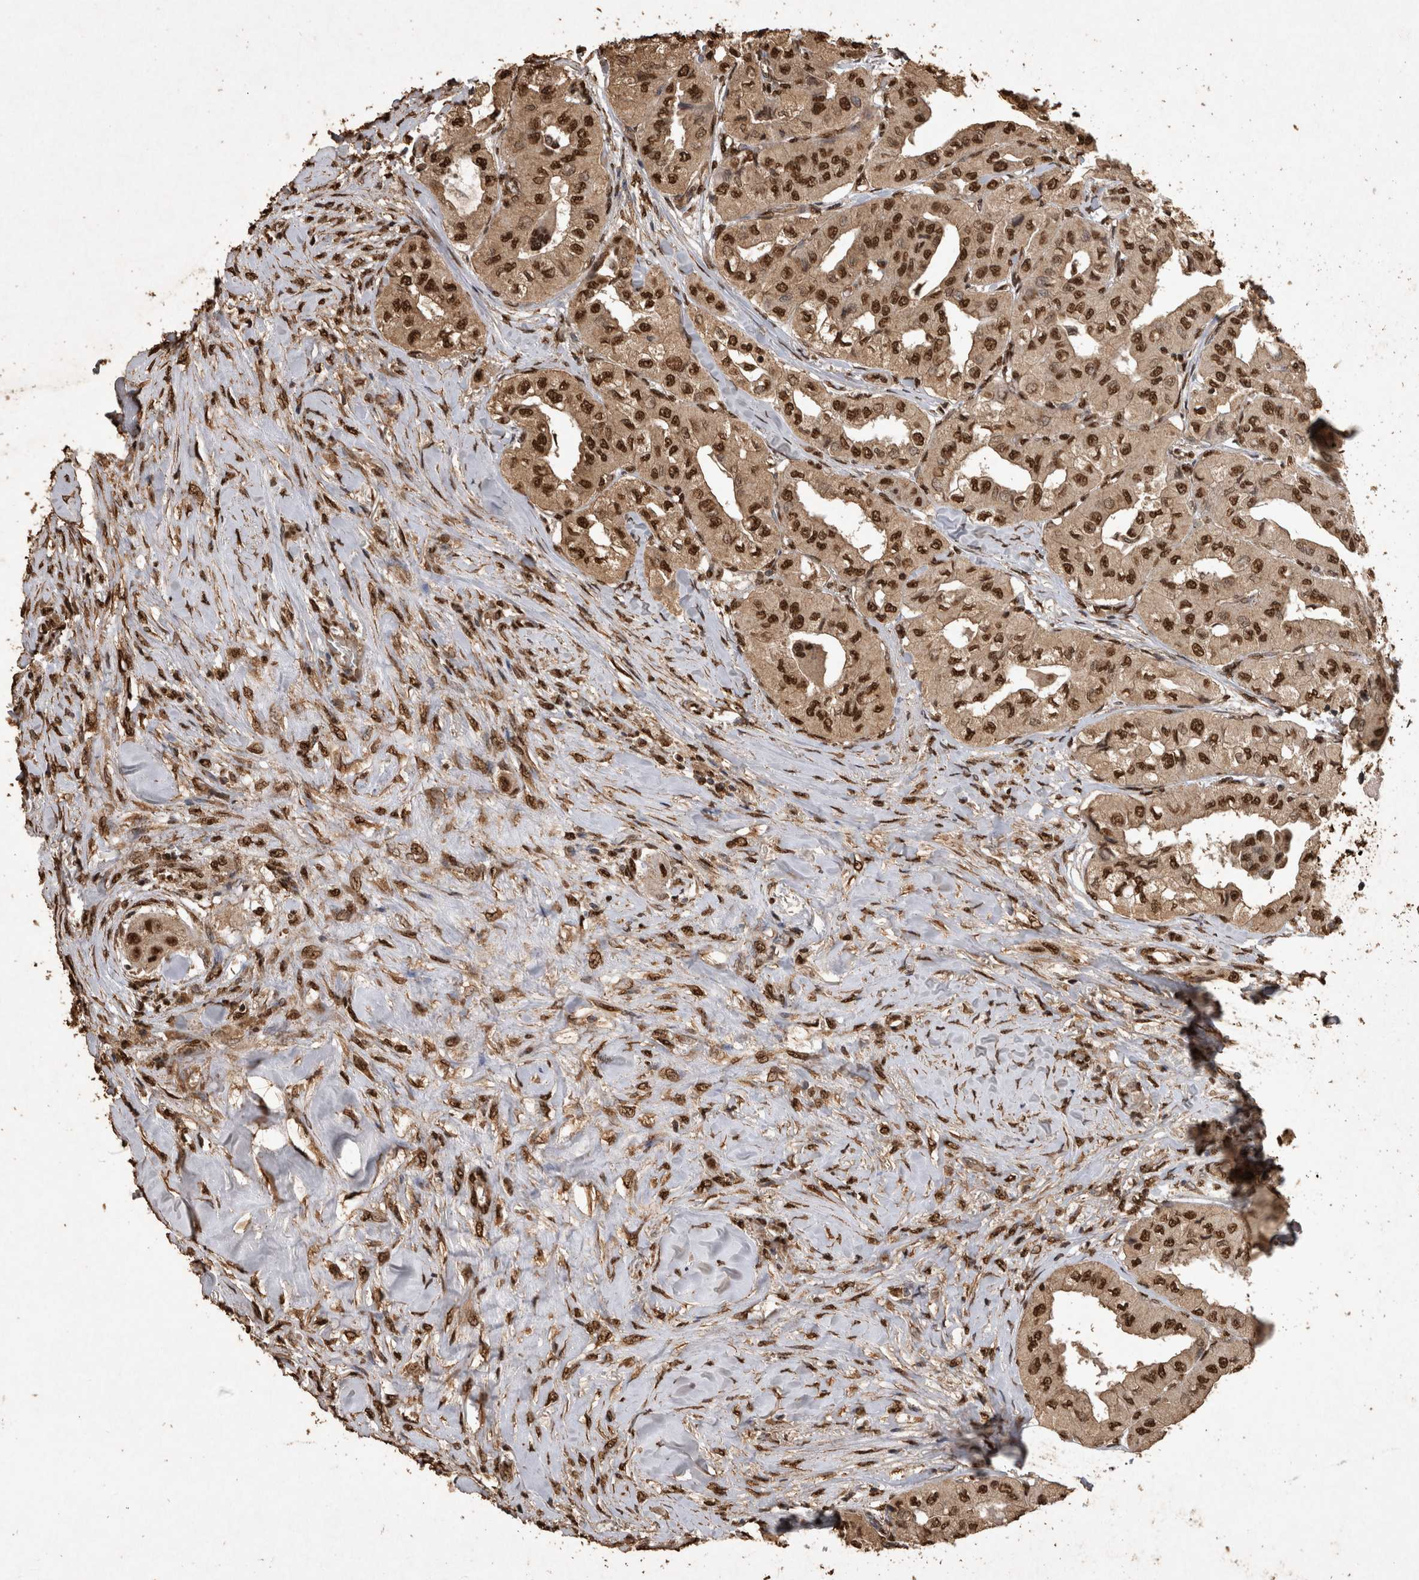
{"staining": {"intensity": "strong", "quantity": ">75%", "location": "cytoplasmic/membranous,nuclear"}, "tissue": "thyroid cancer", "cell_type": "Tumor cells", "image_type": "cancer", "snomed": [{"axis": "morphology", "description": "Papillary adenocarcinoma, NOS"}, {"axis": "topography", "description": "Thyroid gland"}], "caption": "Immunohistochemistry (IHC) of human thyroid cancer shows high levels of strong cytoplasmic/membranous and nuclear expression in about >75% of tumor cells.", "gene": "OAS2", "patient": {"sex": "female", "age": 59}}